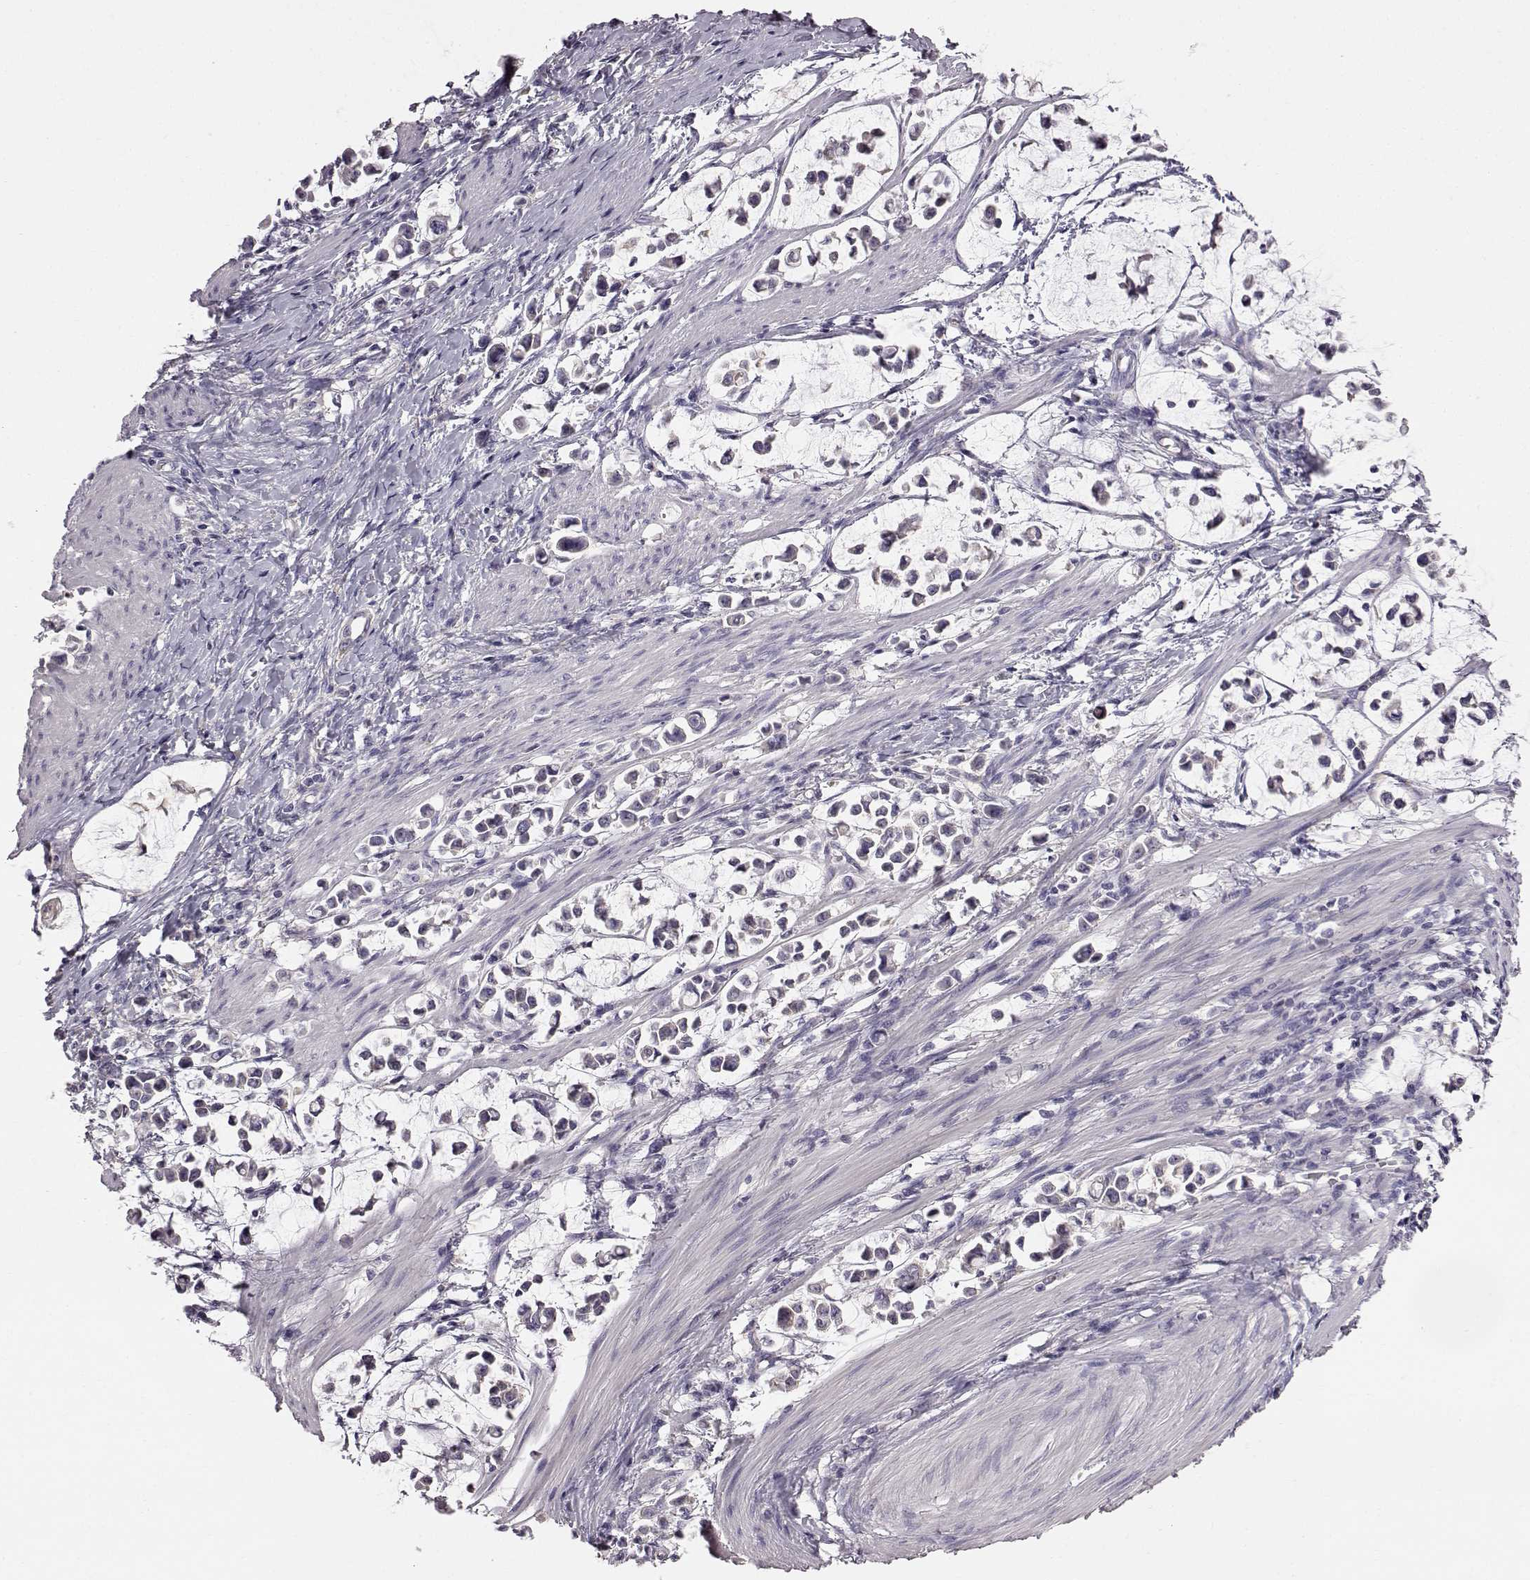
{"staining": {"intensity": "negative", "quantity": "none", "location": "none"}, "tissue": "stomach cancer", "cell_type": "Tumor cells", "image_type": "cancer", "snomed": [{"axis": "morphology", "description": "Adenocarcinoma, NOS"}, {"axis": "topography", "description": "Stomach"}], "caption": "An immunohistochemistry image of stomach cancer (adenocarcinoma) is shown. There is no staining in tumor cells of stomach cancer (adenocarcinoma). (DAB (3,3'-diaminobenzidine) immunohistochemistry (IHC), high magnification).", "gene": "ADGRG2", "patient": {"sex": "male", "age": 82}}